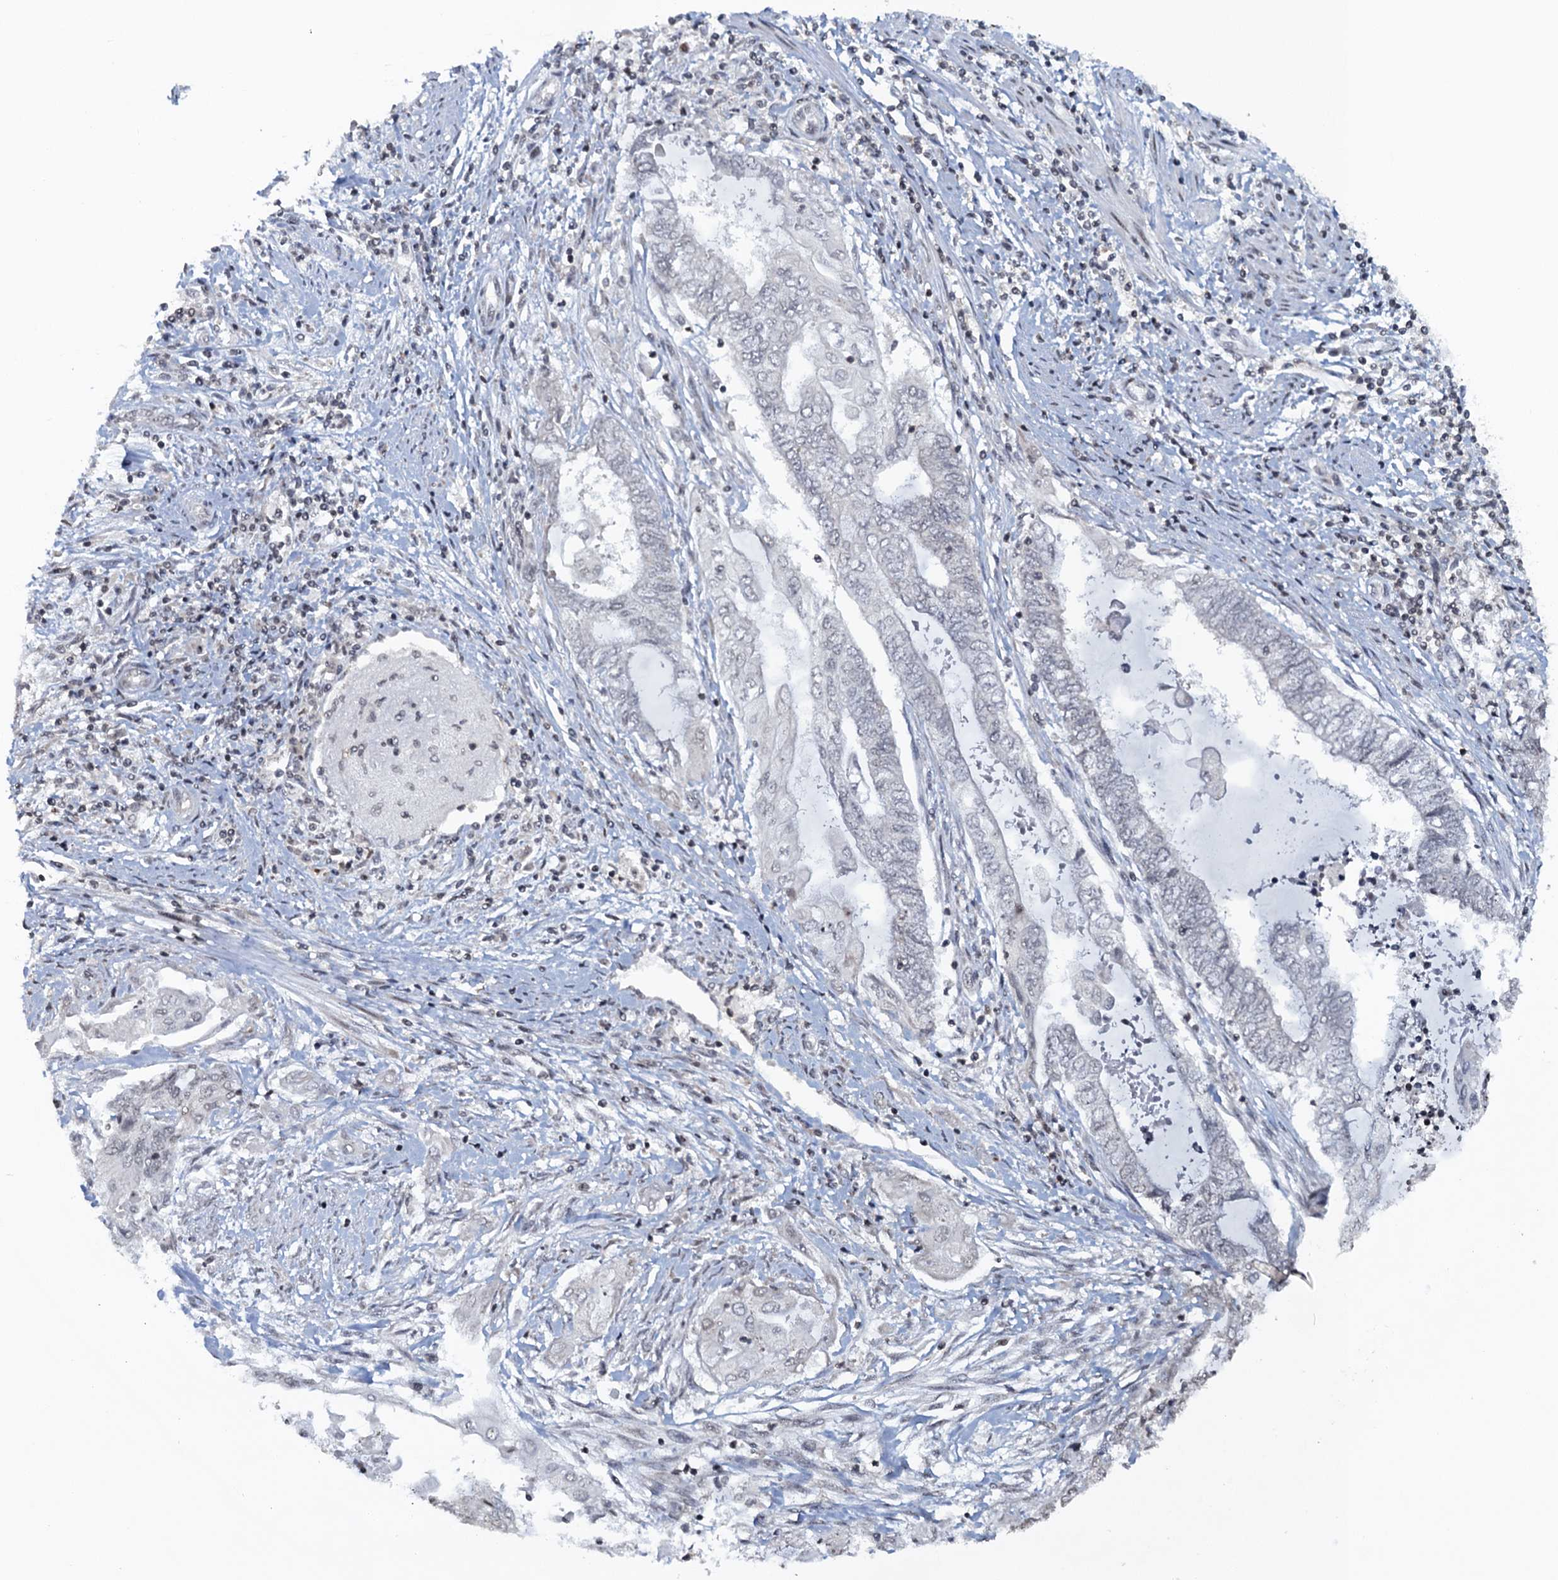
{"staining": {"intensity": "negative", "quantity": "none", "location": "none"}, "tissue": "endometrial cancer", "cell_type": "Tumor cells", "image_type": "cancer", "snomed": [{"axis": "morphology", "description": "Adenocarcinoma, NOS"}, {"axis": "topography", "description": "Uterus"}, {"axis": "topography", "description": "Endometrium"}], "caption": "The micrograph displays no staining of tumor cells in adenocarcinoma (endometrial).", "gene": "FYB1", "patient": {"sex": "female", "age": 70}}